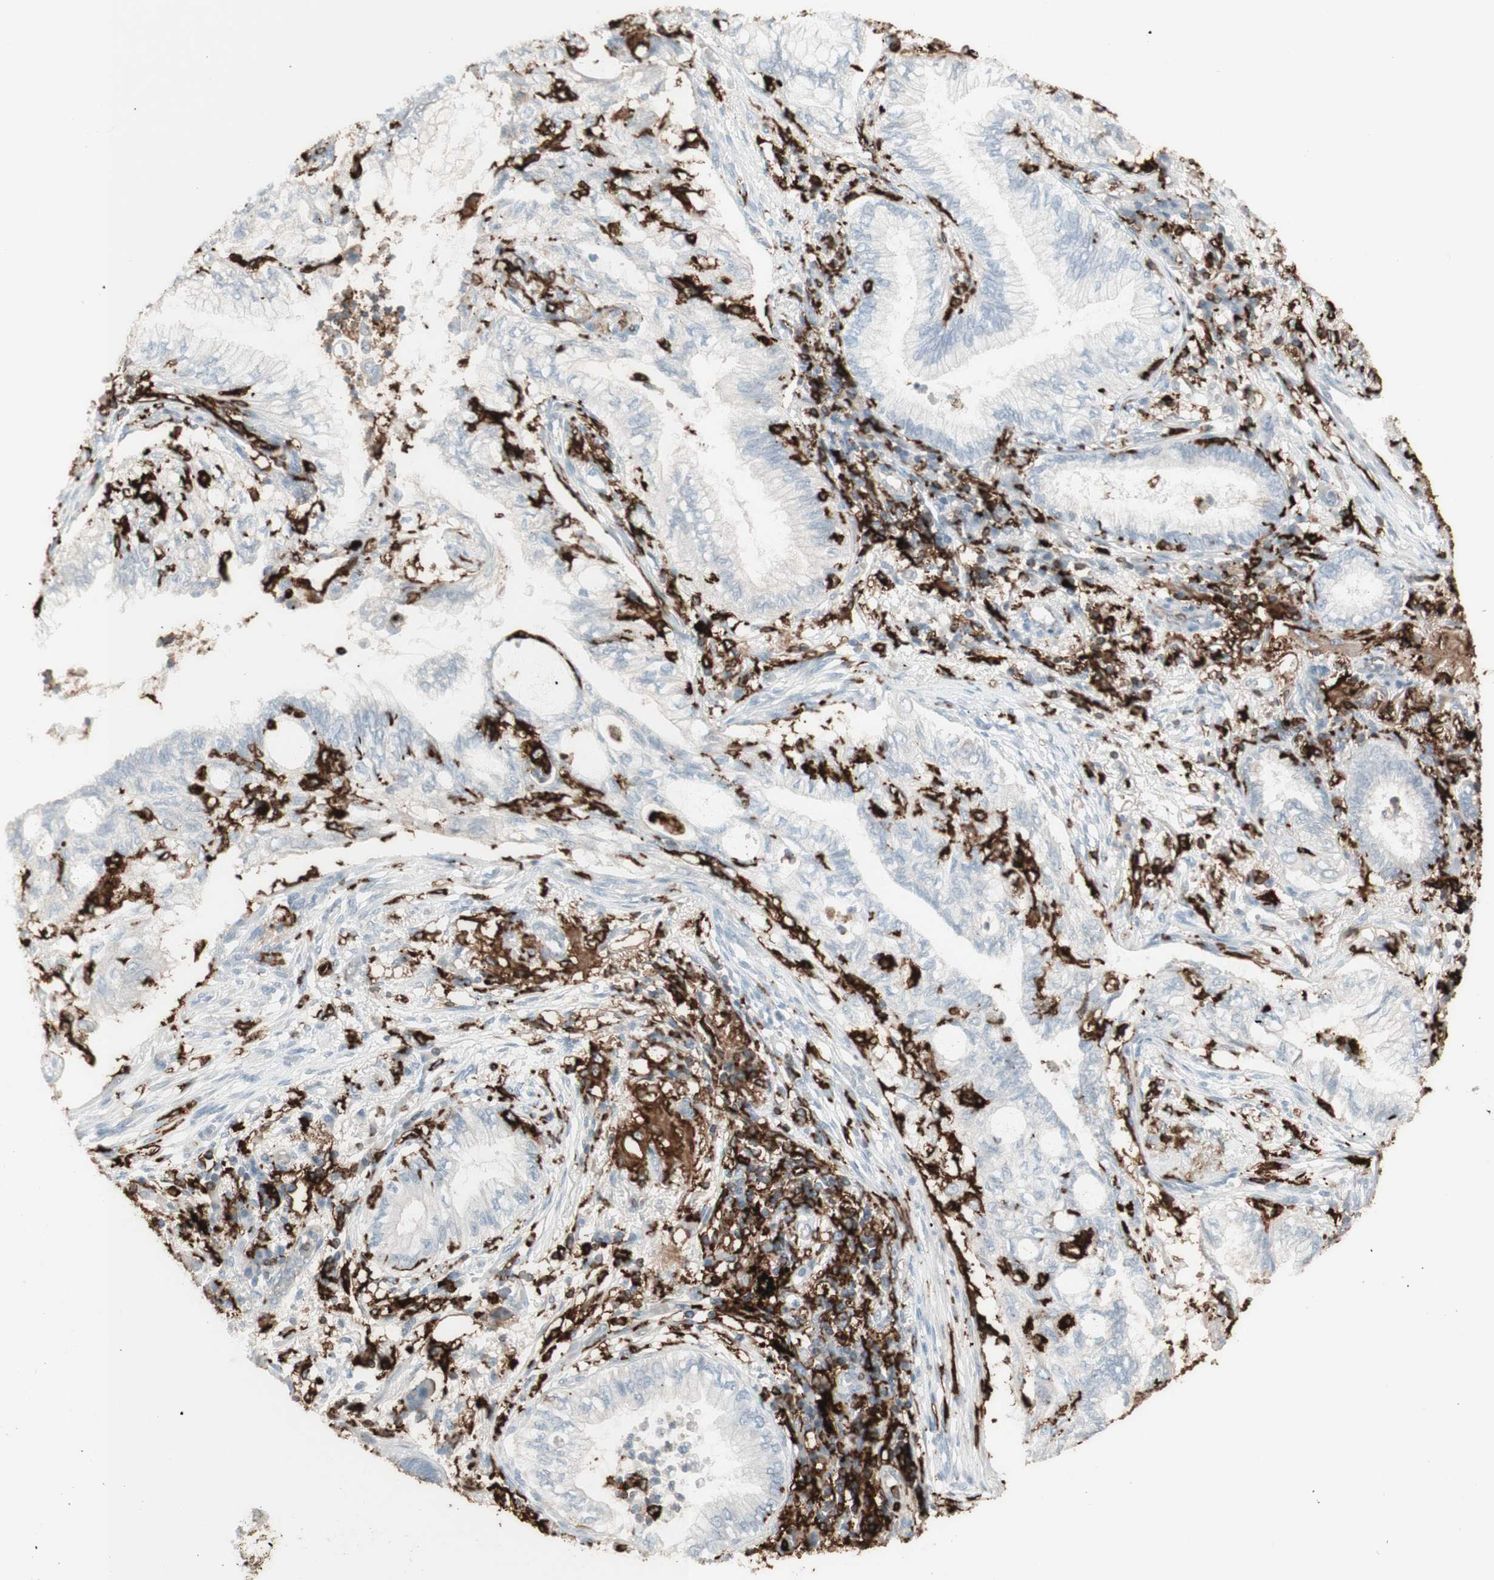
{"staining": {"intensity": "negative", "quantity": "none", "location": "none"}, "tissue": "lung cancer", "cell_type": "Tumor cells", "image_type": "cancer", "snomed": [{"axis": "morphology", "description": "Normal tissue, NOS"}, {"axis": "morphology", "description": "Adenocarcinoma, NOS"}, {"axis": "topography", "description": "Bronchus"}, {"axis": "topography", "description": "Lung"}], "caption": "Histopathology image shows no significant protein positivity in tumor cells of lung adenocarcinoma.", "gene": "HLA-DPB1", "patient": {"sex": "female", "age": 70}}